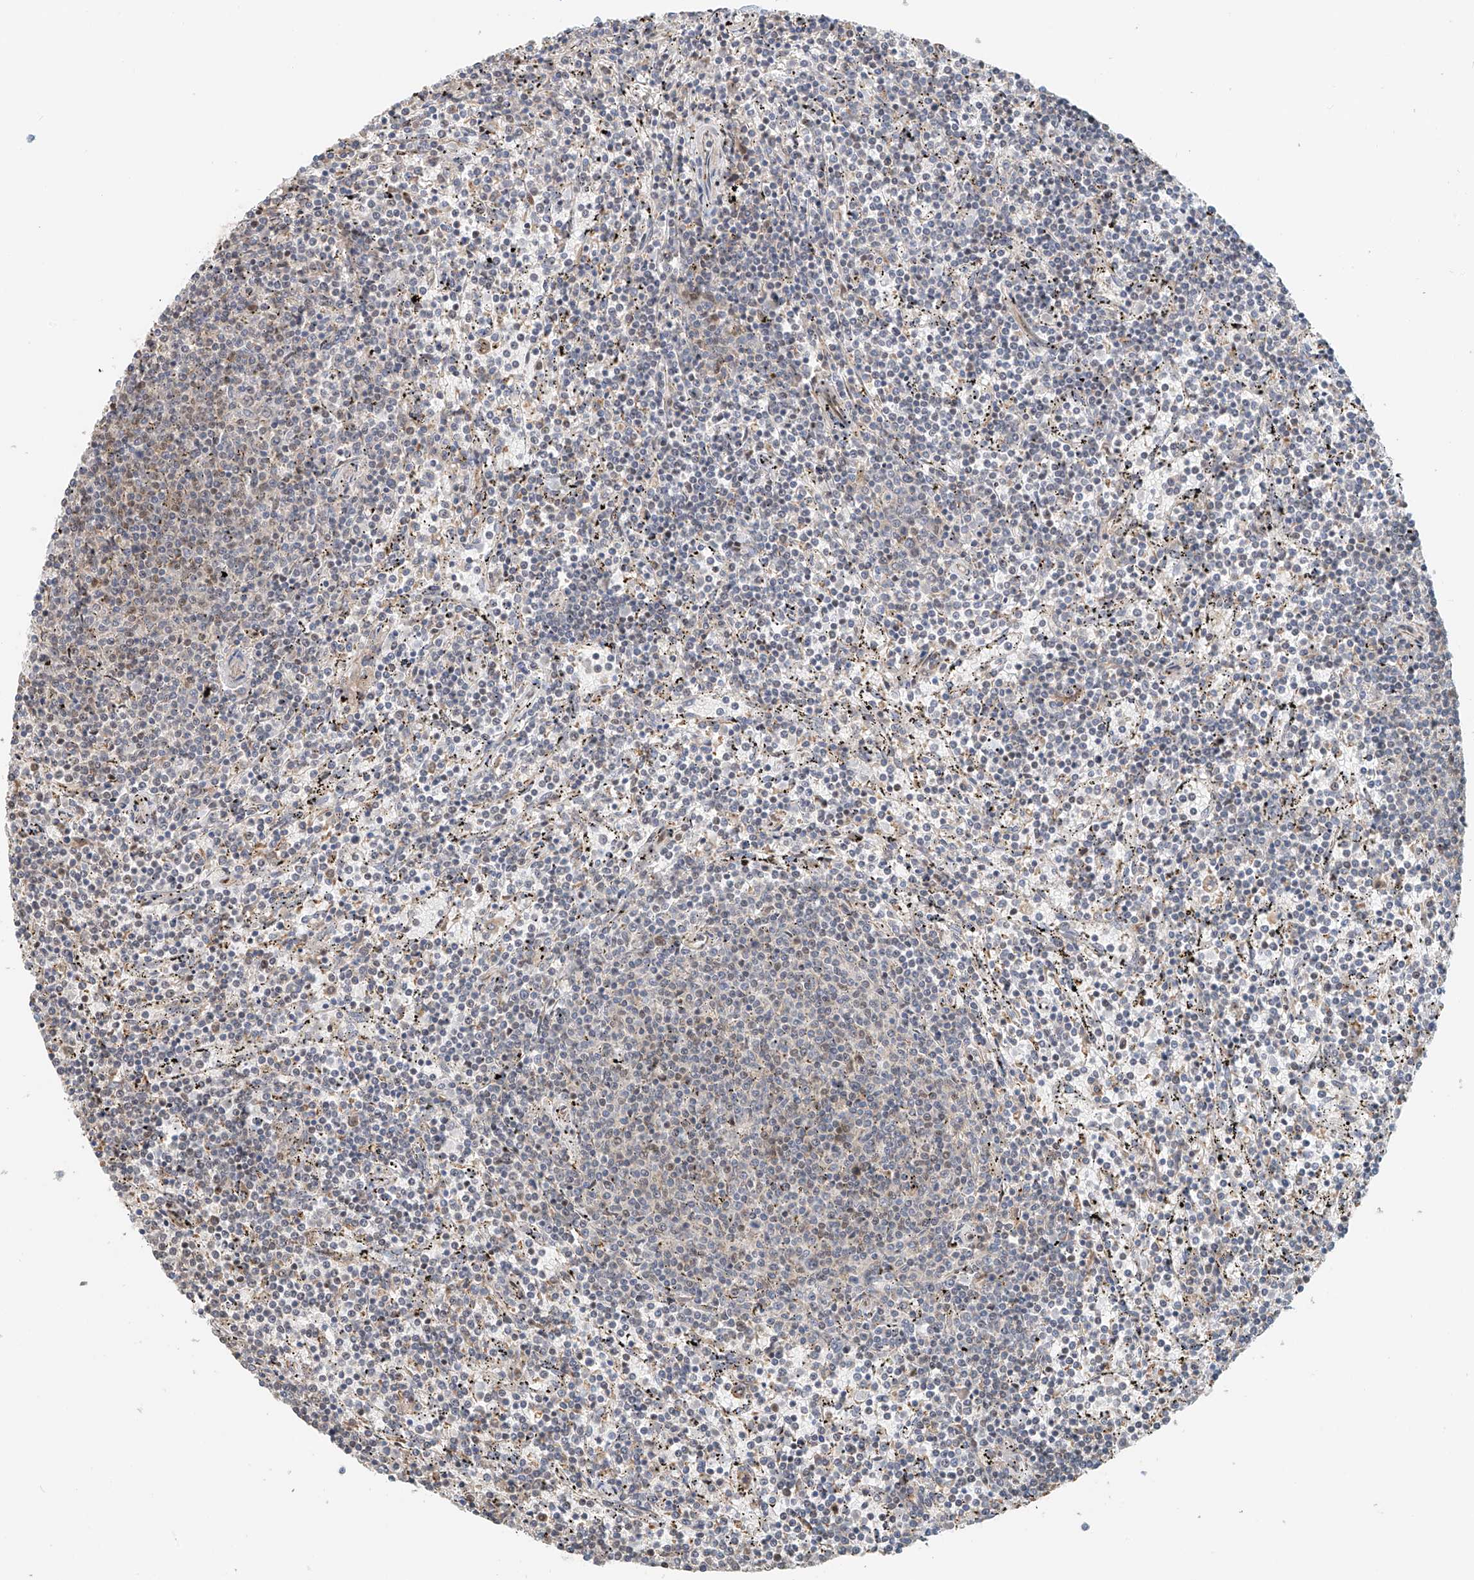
{"staining": {"intensity": "negative", "quantity": "none", "location": "none"}, "tissue": "lymphoma", "cell_type": "Tumor cells", "image_type": "cancer", "snomed": [{"axis": "morphology", "description": "Malignant lymphoma, non-Hodgkin's type, Low grade"}, {"axis": "topography", "description": "Spleen"}], "caption": "This histopathology image is of lymphoma stained with immunohistochemistry to label a protein in brown with the nuclei are counter-stained blue. There is no expression in tumor cells.", "gene": "ZNF514", "patient": {"sex": "female", "age": 50}}